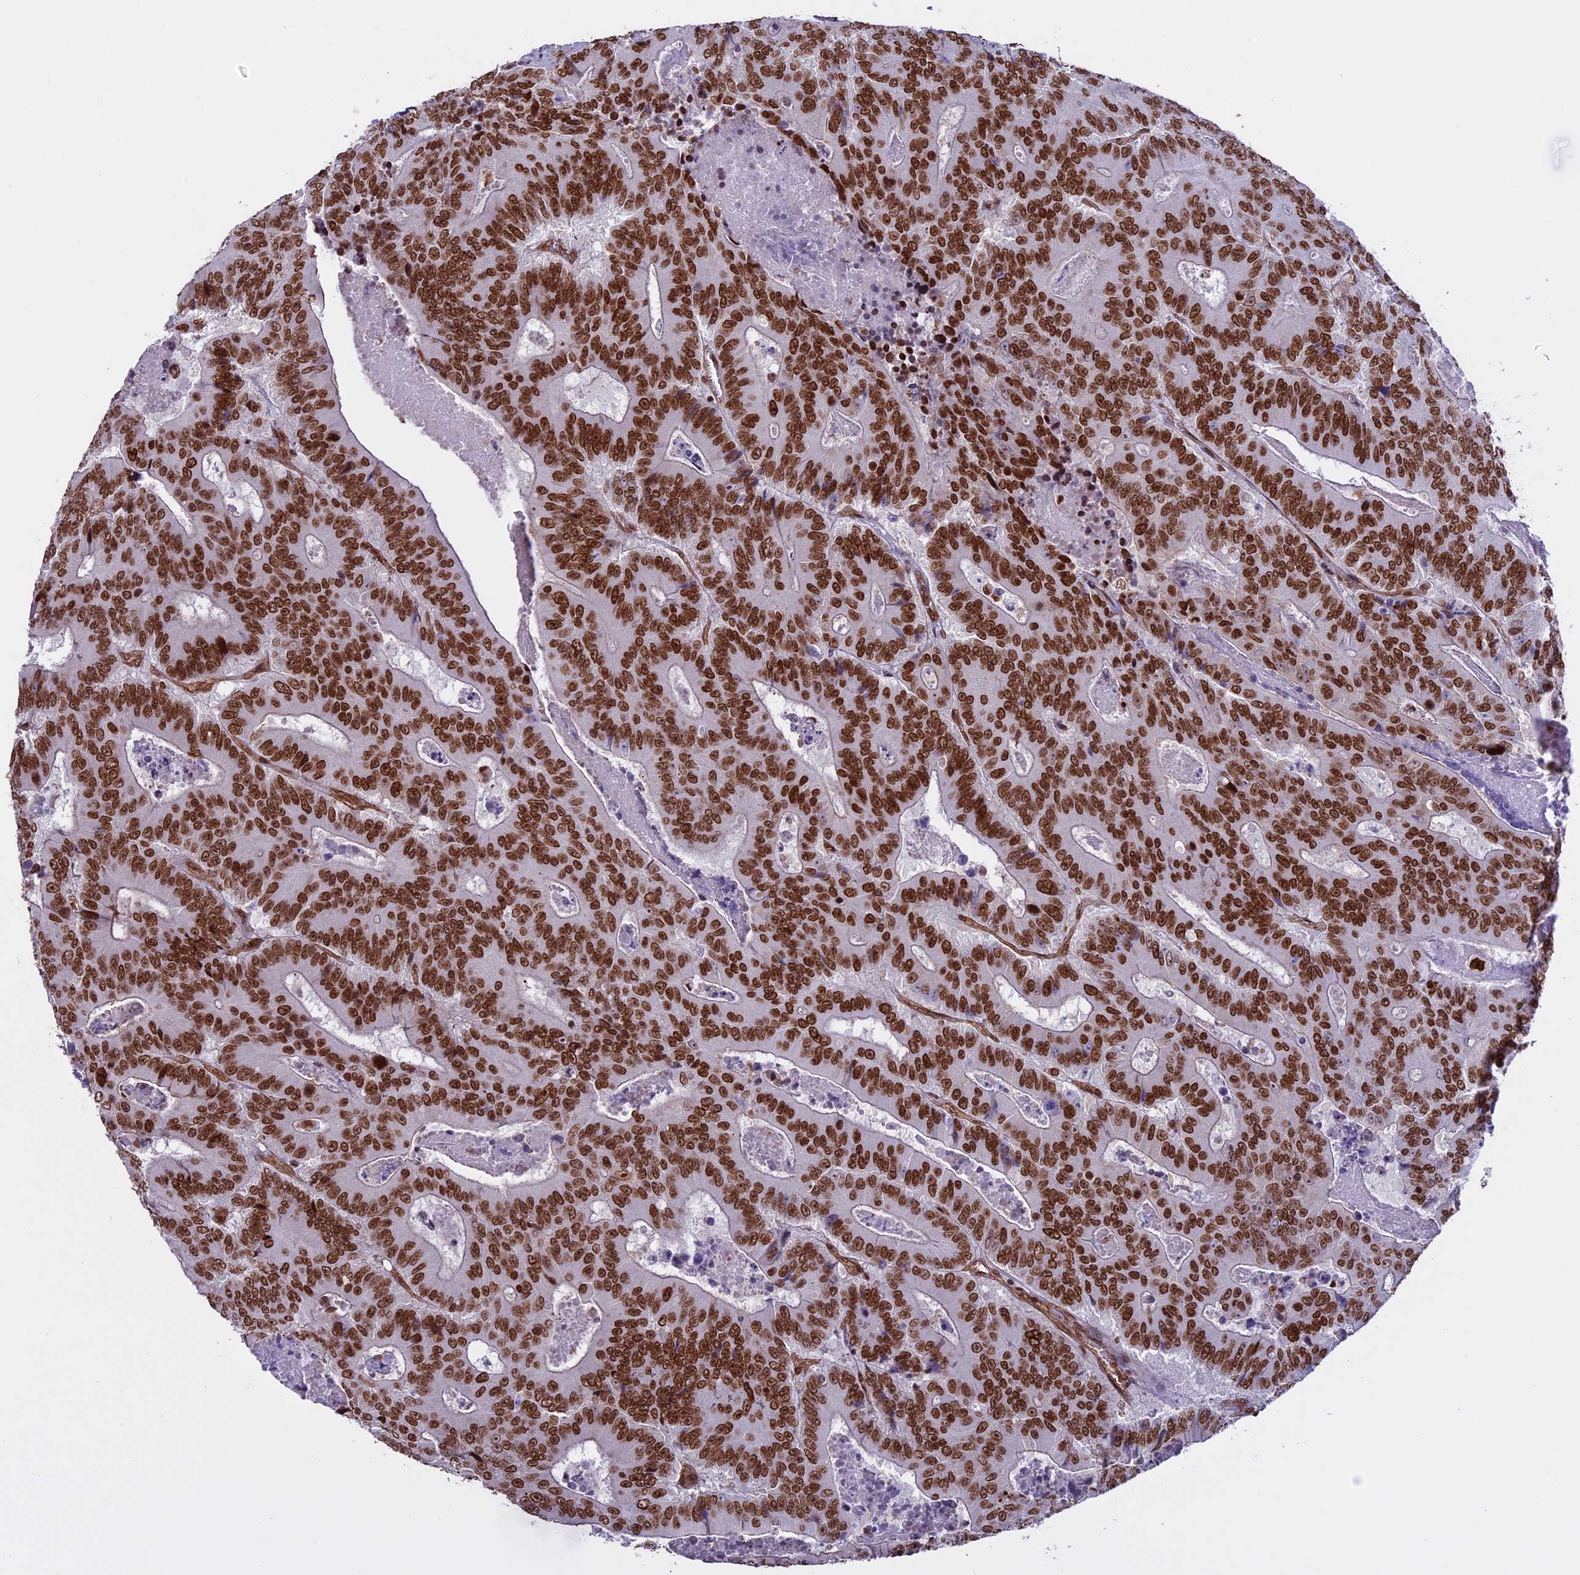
{"staining": {"intensity": "strong", "quantity": ">75%", "location": "nuclear"}, "tissue": "colorectal cancer", "cell_type": "Tumor cells", "image_type": "cancer", "snomed": [{"axis": "morphology", "description": "Adenocarcinoma, NOS"}, {"axis": "topography", "description": "Colon"}], "caption": "IHC of colorectal adenocarcinoma shows high levels of strong nuclear positivity in about >75% of tumor cells. IHC stains the protein of interest in brown and the nuclei are stained blue.", "gene": "MPHOSPH8", "patient": {"sex": "male", "age": 83}}